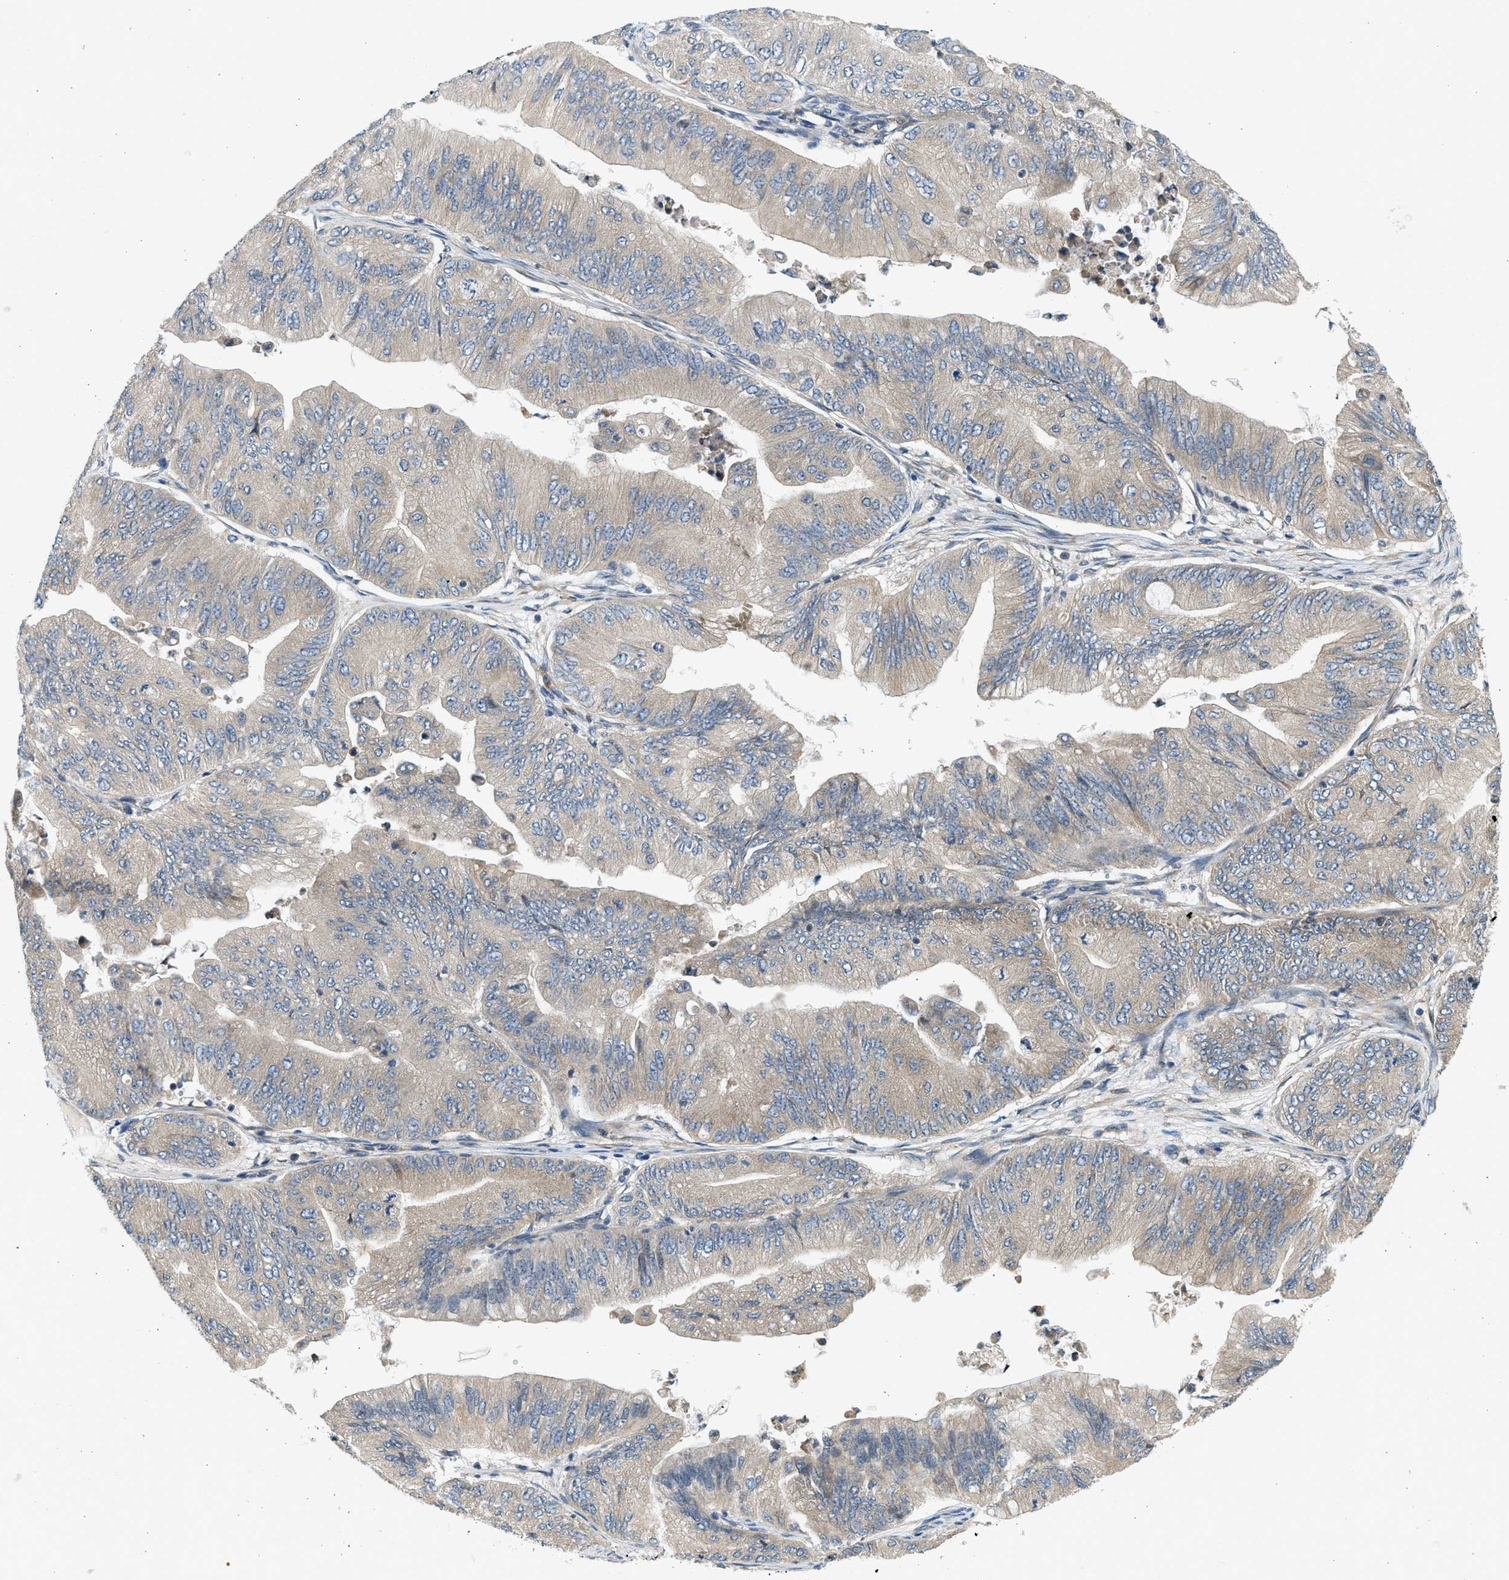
{"staining": {"intensity": "weak", "quantity": "<25%", "location": "cytoplasmic/membranous"}, "tissue": "ovarian cancer", "cell_type": "Tumor cells", "image_type": "cancer", "snomed": [{"axis": "morphology", "description": "Cystadenocarcinoma, mucinous, NOS"}, {"axis": "topography", "description": "Ovary"}], "caption": "Tumor cells are negative for brown protein staining in ovarian cancer (mucinous cystadenocarcinoma).", "gene": "KDELR2", "patient": {"sex": "female", "age": 61}}